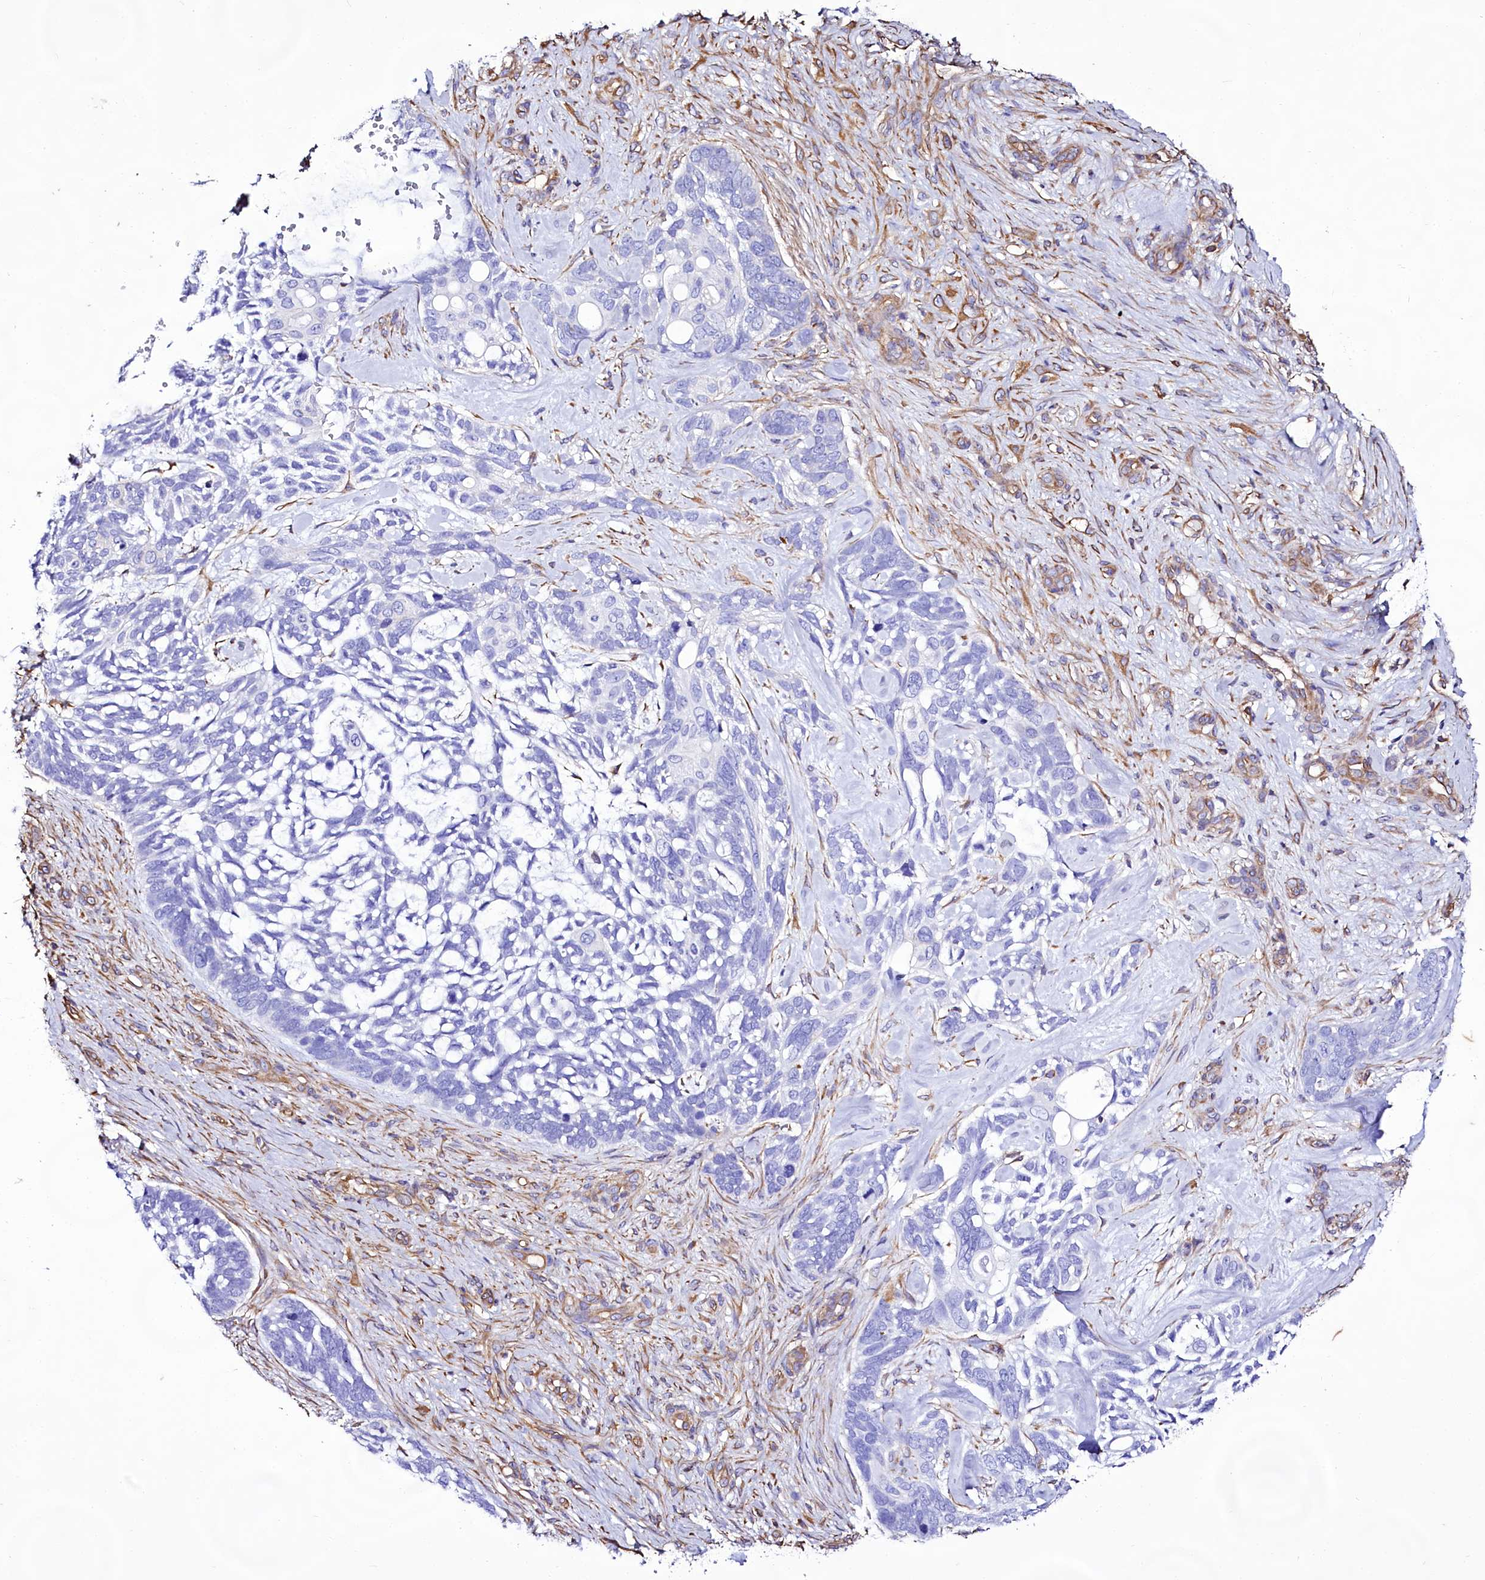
{"staining": {"intensity": "negative", "quantity": "none", "location": "none"}, "tissue": "skin cancer", "cell_type": "Tumor cells", "image_type": "cancer", "snomed": [{"axis": "morphology", "description": "Basal cell carcinoma"}, {"axis": "topography", "description": "Skin"}], "caption": "A high-resolution micrograph shows IHC staining of skin basal cell carcinoma, which reveals no significant expression in tumor cells.", "gene": "CD99", "patient": {"sex": "male", "age": 88}}